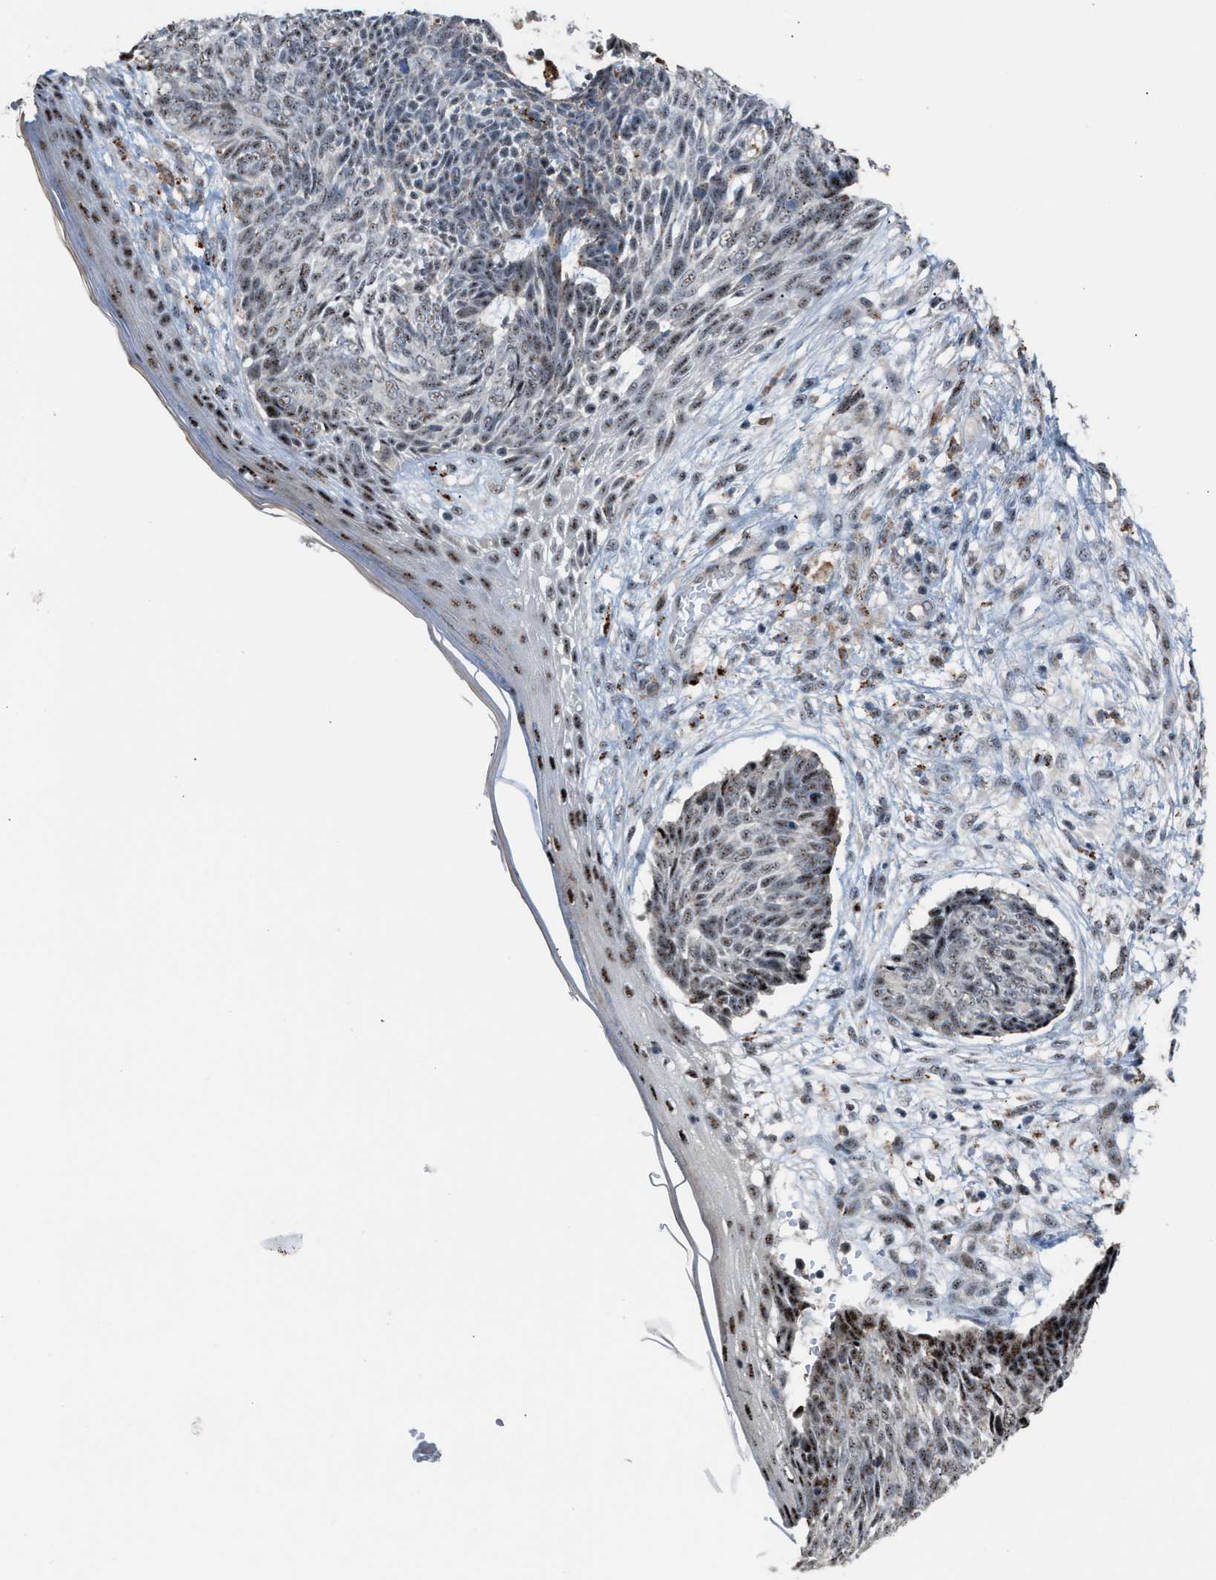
{"staining": {"intensity": "weak", "quantity": "25%-75%", "location": "nuclear"}, "tissue": "skin cancer", "cell_type": "Tumor cells", "image_type": "cancer", "snomed": [{"axis": "morphology", "description": "Basal cell carcinoma"}, {"axis": "topography", "description": "Skin"}], "caption": "A brown stain shows weak nuclear staining of a protein in skin cancer (basal cell carcinoma) tumor cells.", "gene": "CENPP", "patient": {"sex": "female", "age": 84}}